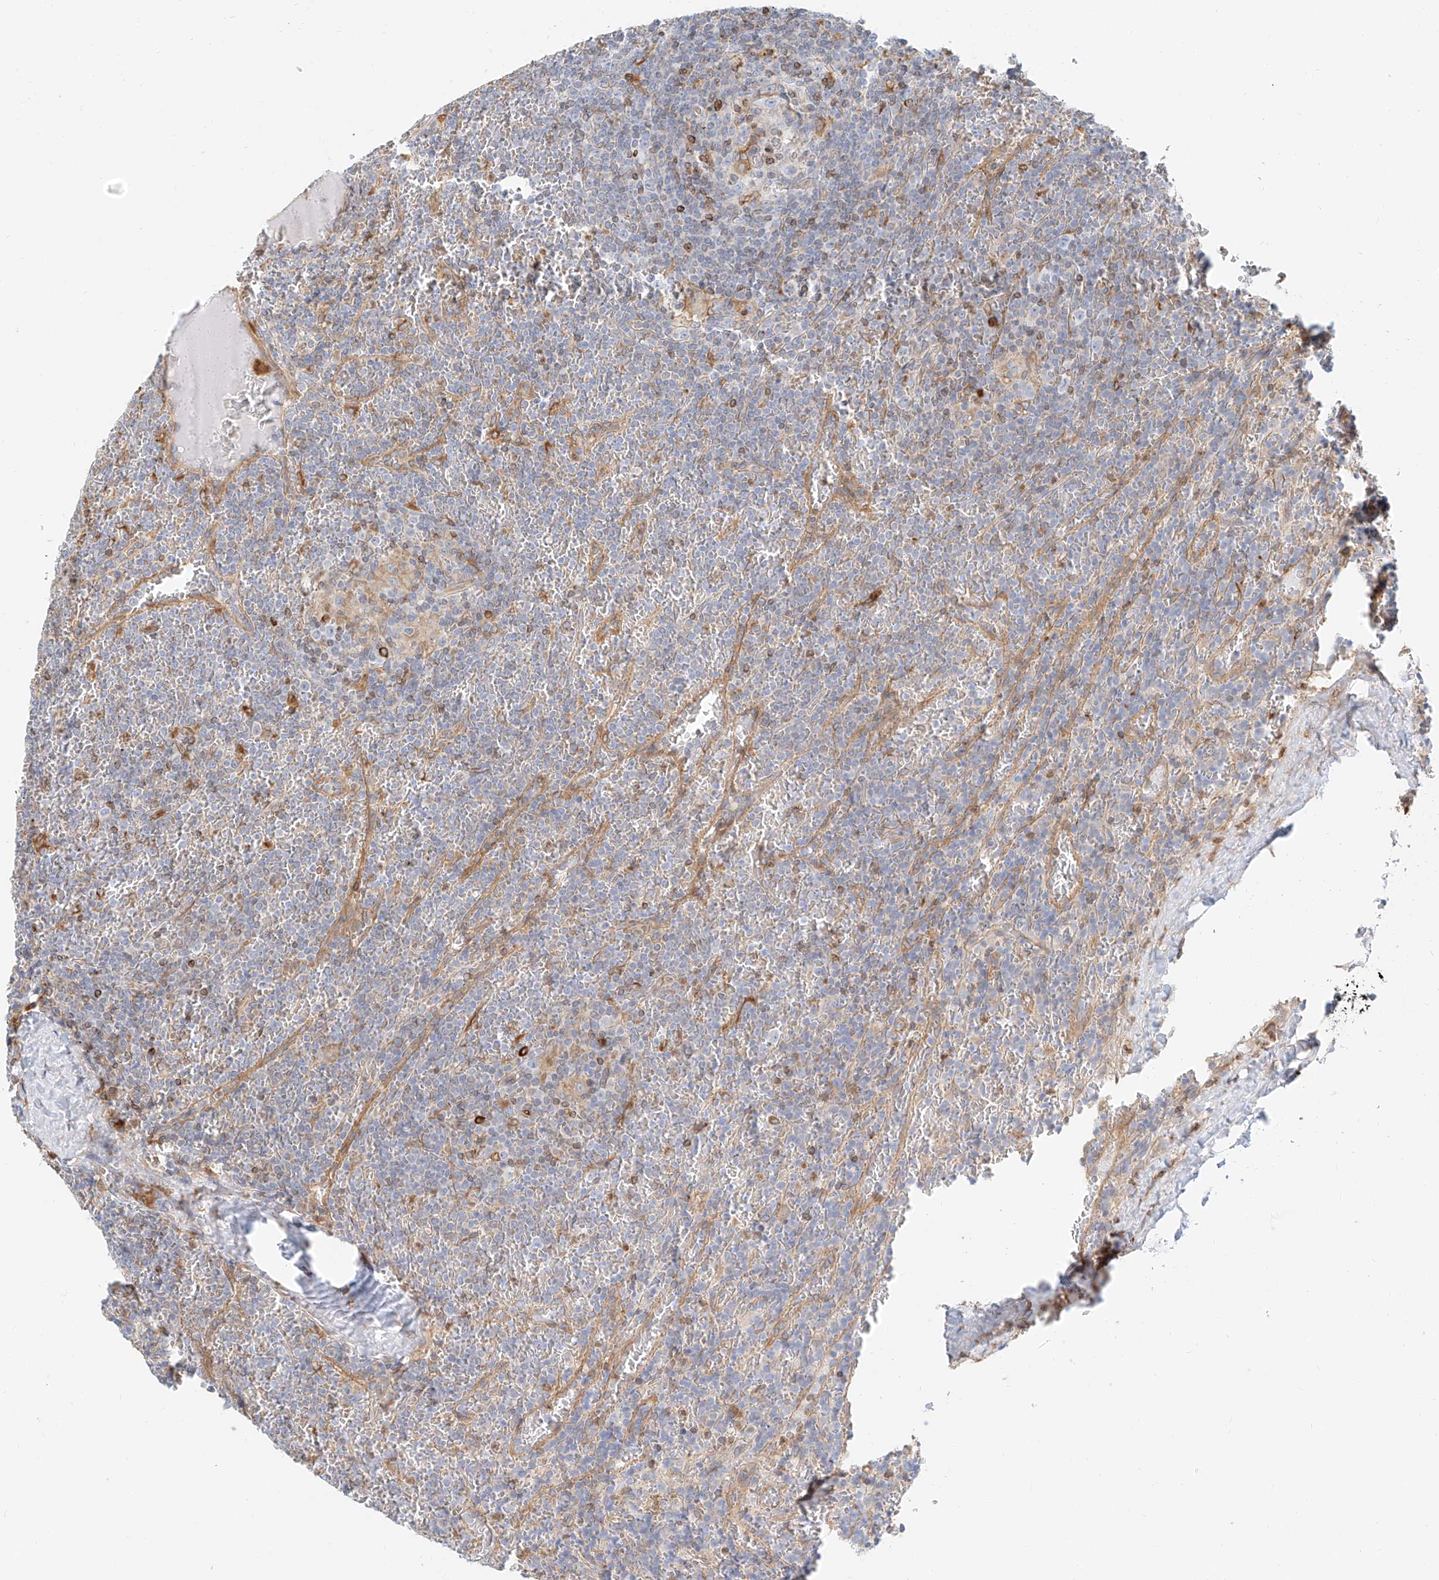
{"staining": {"intensity": "negative", "quantity": "none", "location": "none"}, "tissue": "lymphoma", "cell_type": "Tumor cells", "image_type": "cancer", "snomed": [{"axis": "morphology", "description": "Malignant lymphoma, non-Hodgkin's type, Low grade"}, {"axis": "topography", "description": "Spleen"}], "caption": "A histopathology image of human low-grade malignant lymphoma, non-Hodgkin's type is negative for staining in tumor cells.", "gene": "DHRS7", "patient": {"sex": "female", "age": 19}}